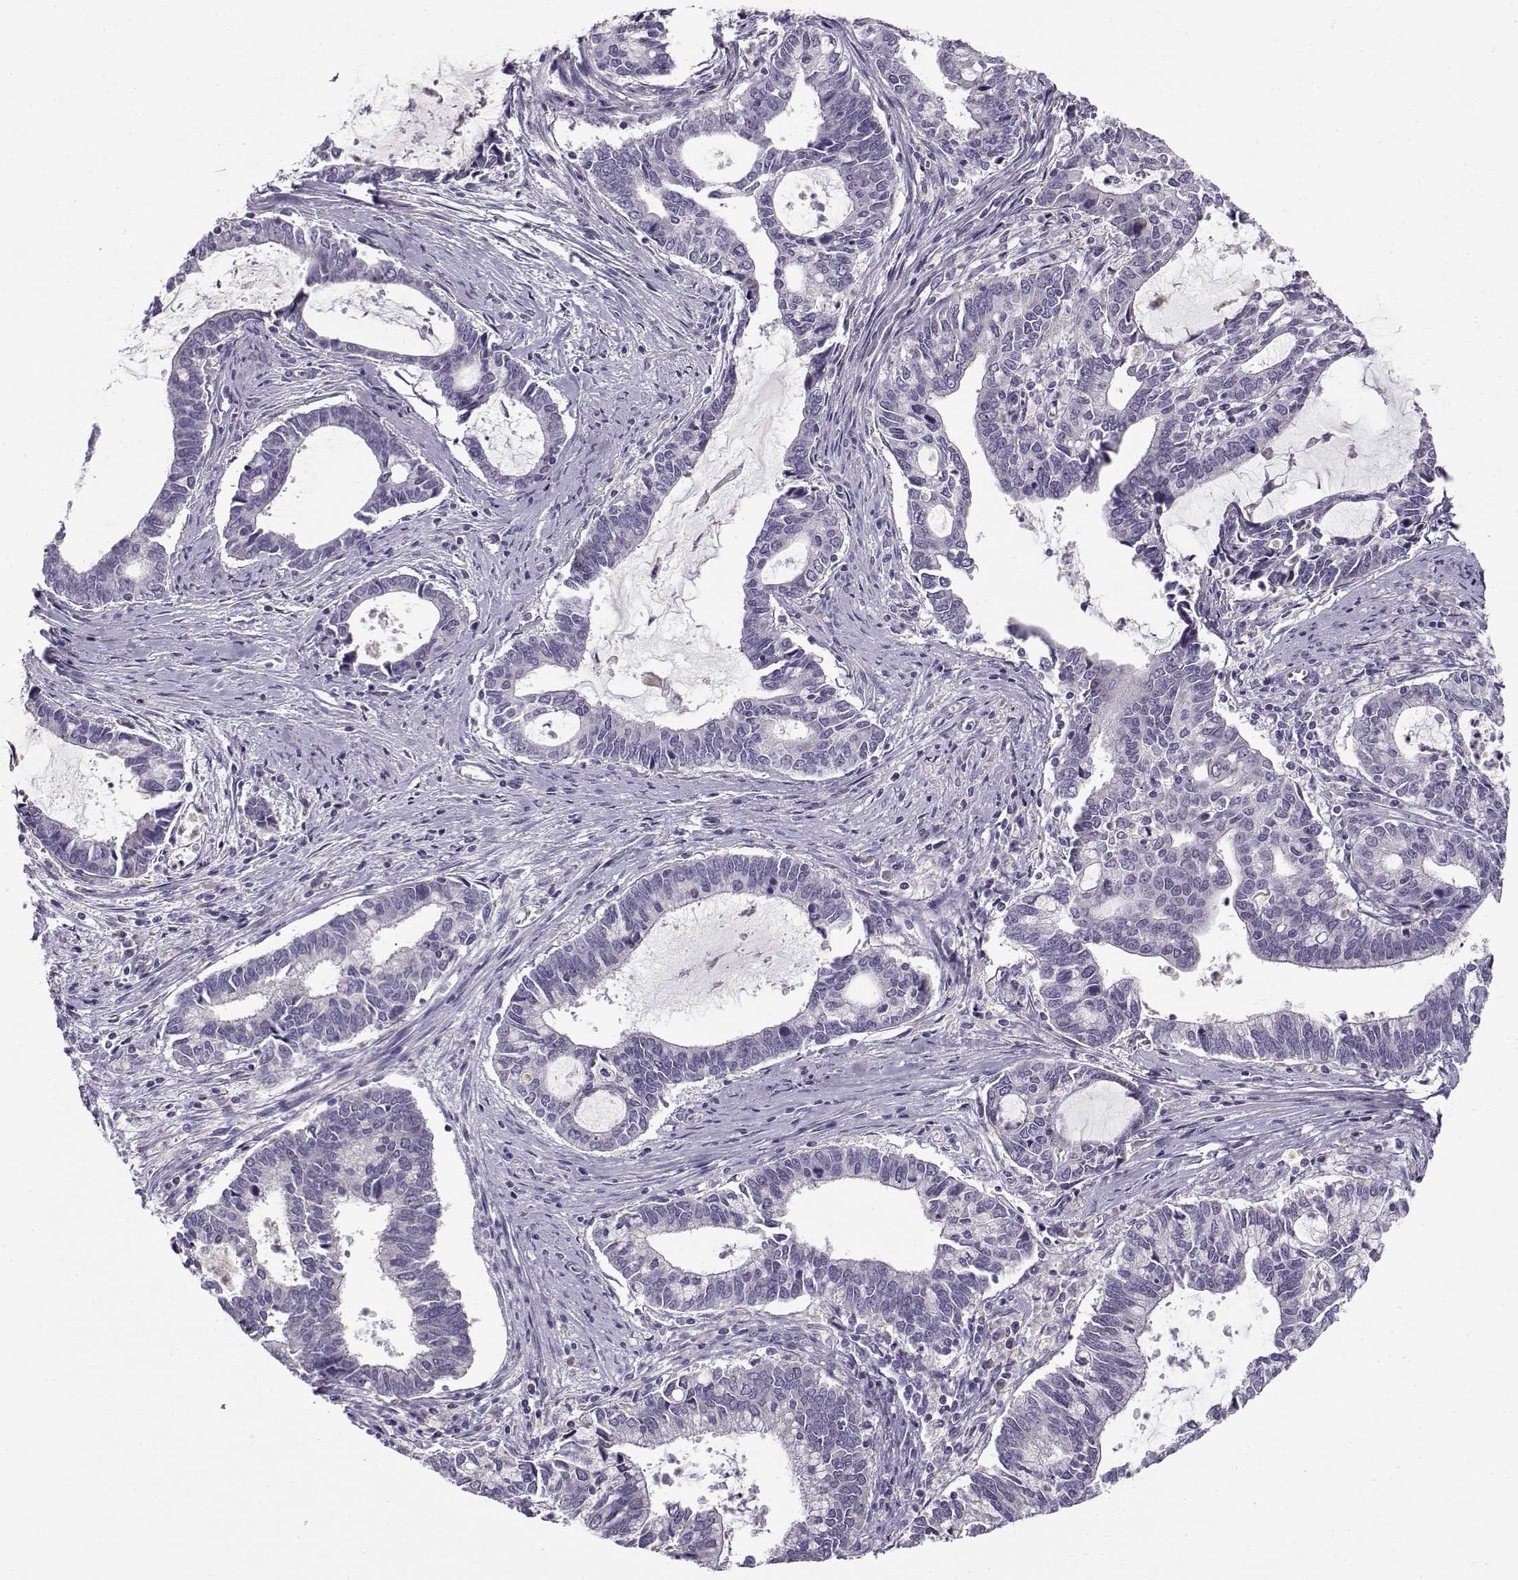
{"staining": {"intensity": "negative", "quantity": "none", "location": "none"}, "tissue": "cervical cancer", "cell_type": "Tumor cells", "image_type": "cancer", "snomed": [{"axis": "morphology", "description": "Adenocarcinoma, NOS"}, {"axis": "topography", "description": "Cervix"}], "caption": "High power microscopy micrograph of an immunohistochemistry image of cervical cancer (adenocarcinoma), revealing no significant expression in tumor cells.", "gene": "TMEM145", "patient": {"sex": "female", "age": 42}}